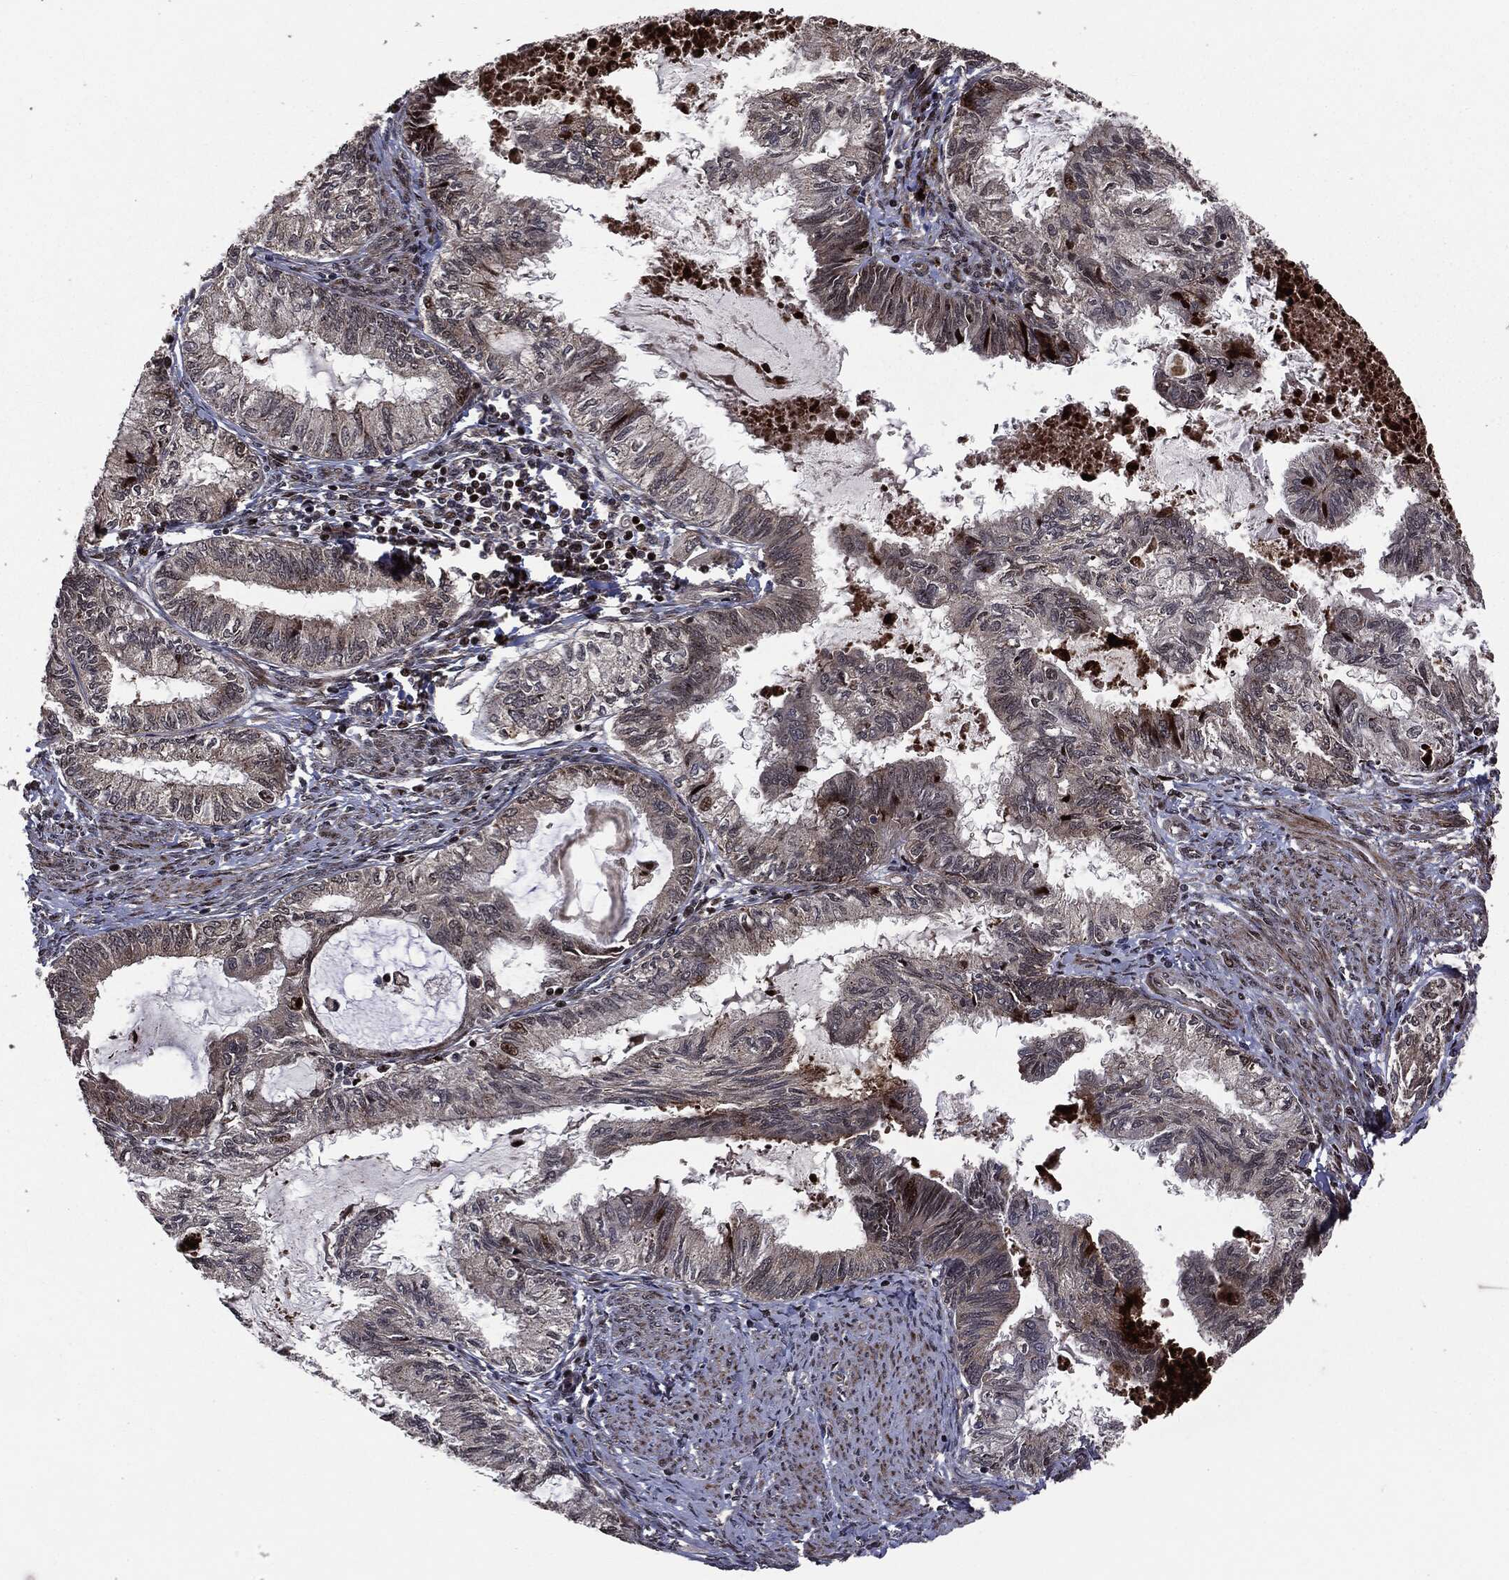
{"staining": {"intensity": "strong", "quantity": "<25%", "location": "nuclear"}, "tissue": "endometrial cancer", "cell_type": "Tumor cells", "image_type": "cancer", "snomed": [{"axis": "morphology", "description": "Adenocarcinoma, NOS"}, {"axis": "topography", "description": "Endometrium"}], "caption": "Endometrial cancer (adenocarcinoma) stained with a protein marker shows strong staining in tumor cells.", "gene": "SMAD4", "patient": {"sex": "female", "age": 86}}